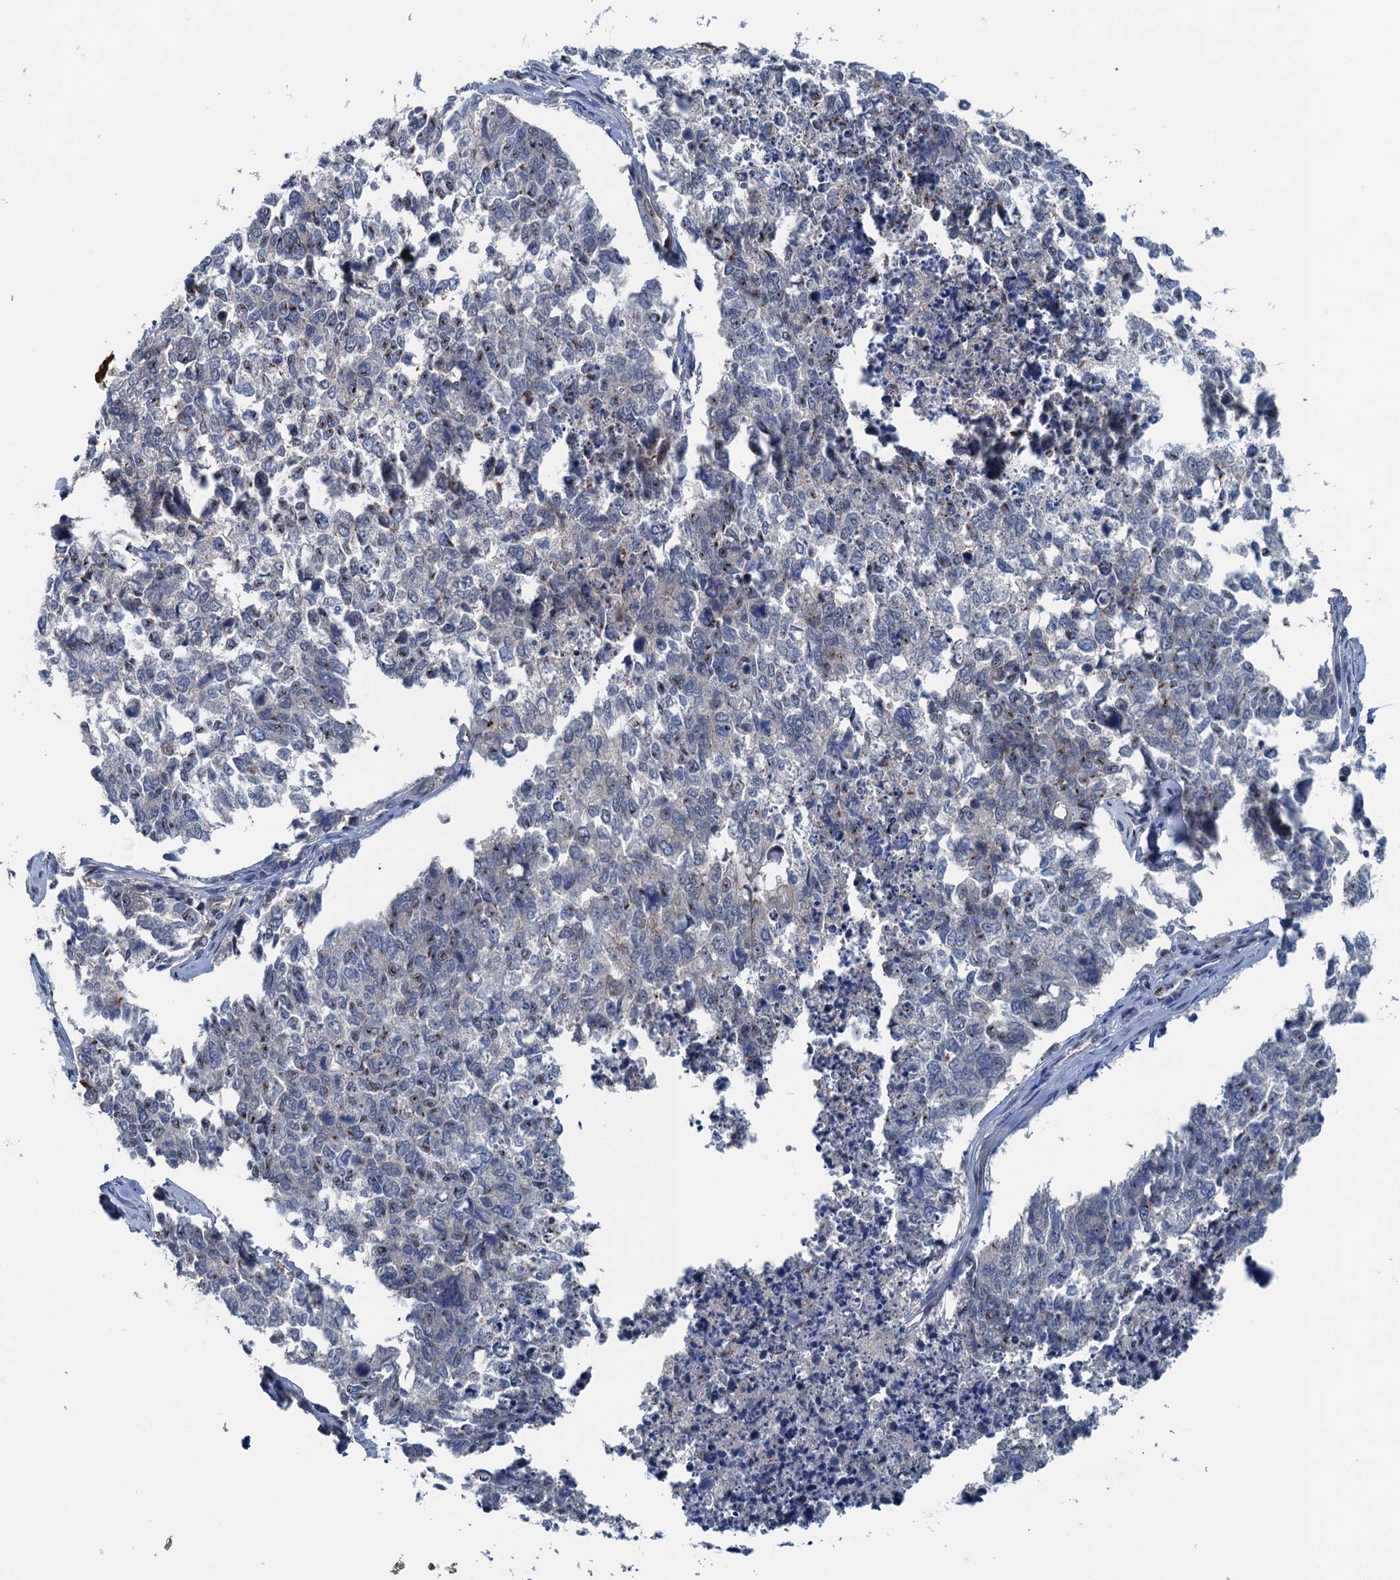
{"staining": {"intensity": "weak", "quantity": "<25%", "location": "nuclear"}, "tissue": "cervical cancer", "cell_type": "Tumor cells", "image_type": "cancer", "snomed": [{"axis": "morphology", "description": "Squamous cell carcinoma, NOS"}, {"axis": "topography", "description": "Cervix"}], "caption": "High magnification brightfield microscopy of cervical squamous cell carcinoma stained with DAB (brown) and counterstained with hematoxylin (blue): tumor cells show no significant positivity.", "gene": "RNF165", "patient": {"sex": "female", "age": 63}}